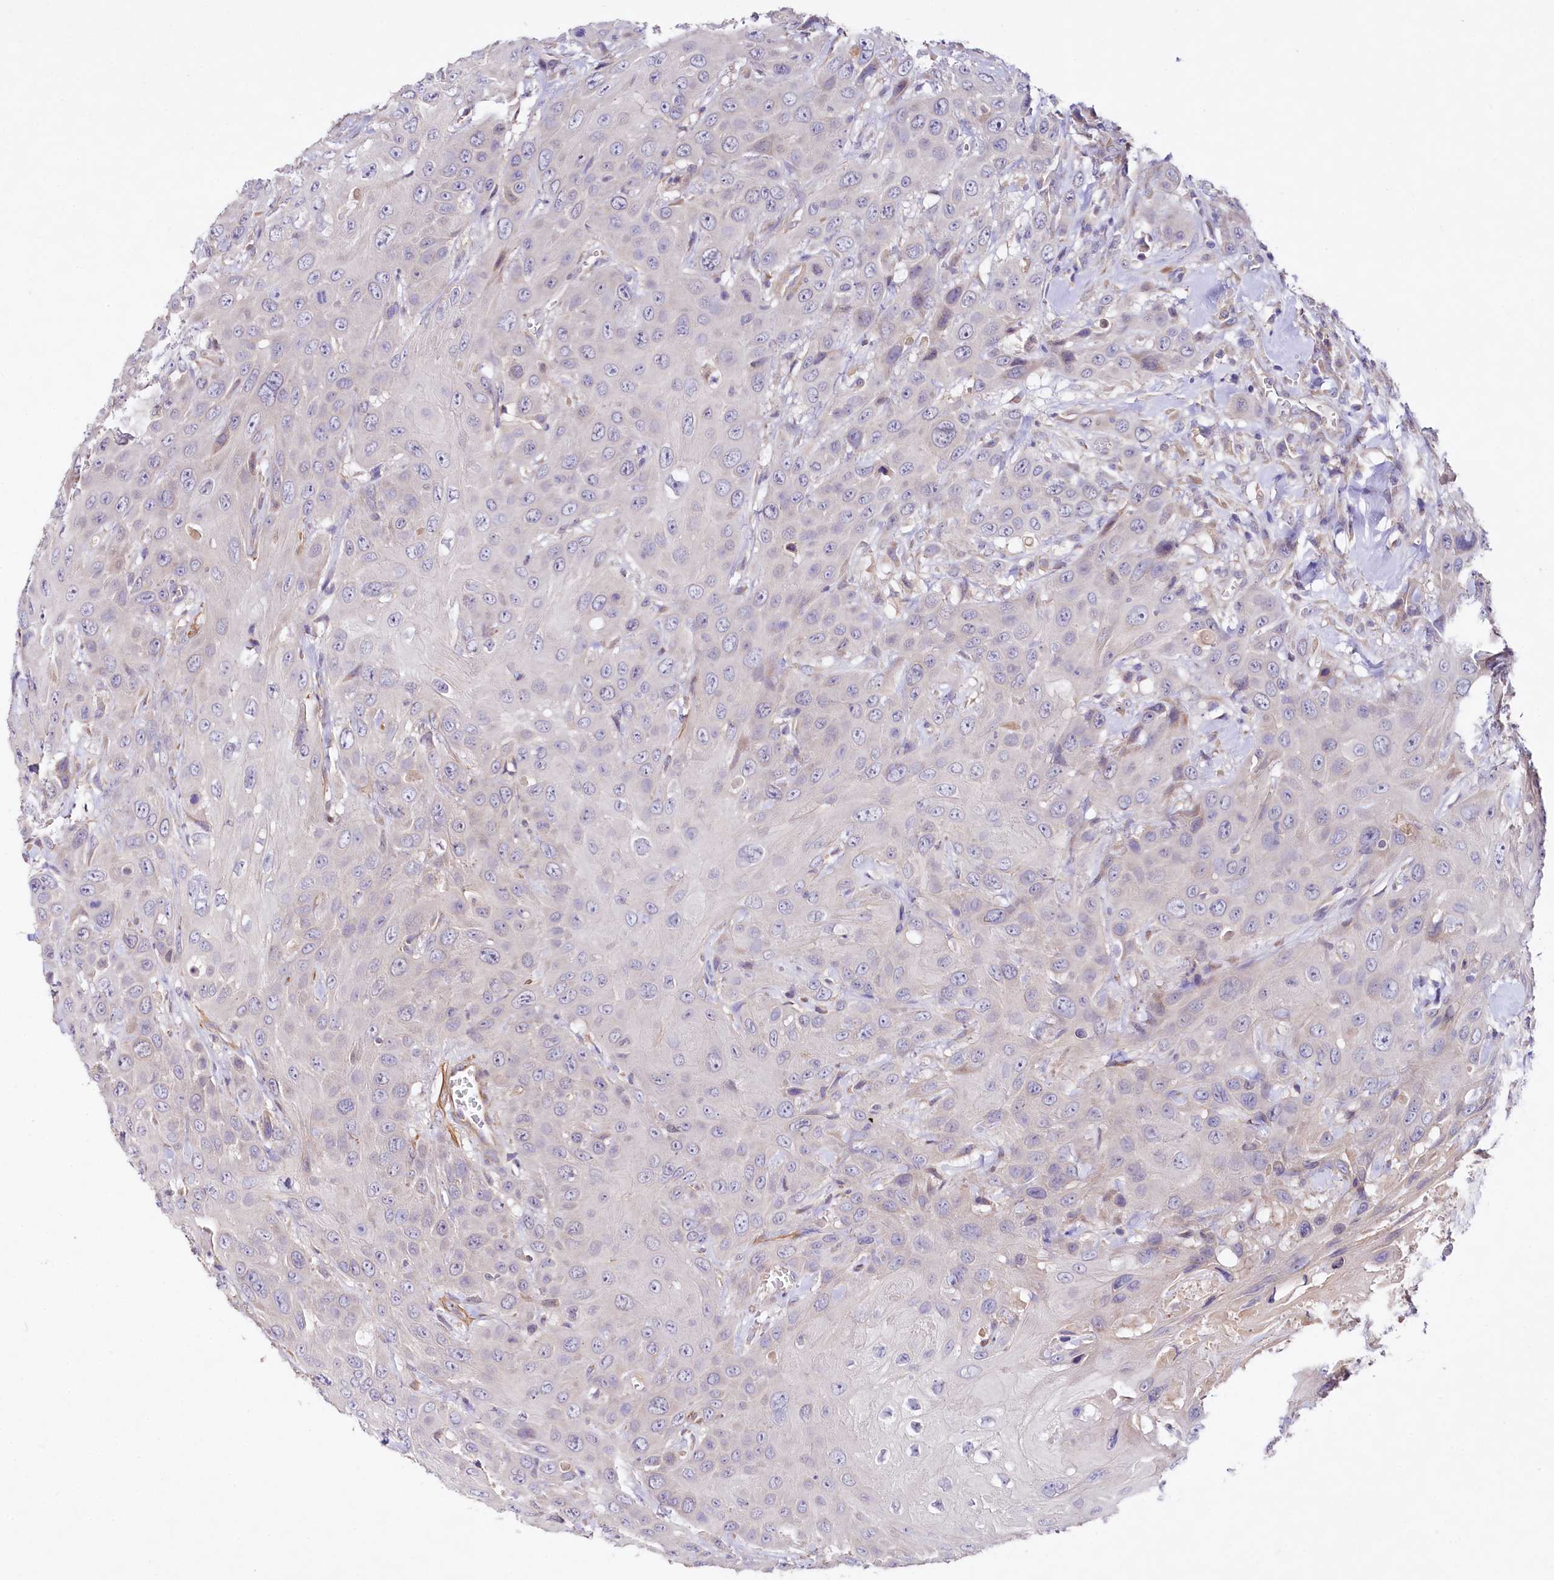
{"staining": {"intensity": "negative", "quantity": "none", "location": "none"}, "tissue": "head and neck cancer", "cell_type": "Tumor cells", "image_type": "cancer", "snomed": [{"axis": "morphology", "description": "Squamous cell carcinoma, NOS"}, {"axis": "topography", "description": "Head-Neck"}], "caption": "Tumor cells are negative for protein expression in human head and neck cancer (squamous cell carcinoma).", "gene": "VPS11", "patient": {"sex": "male", "age": 81}}